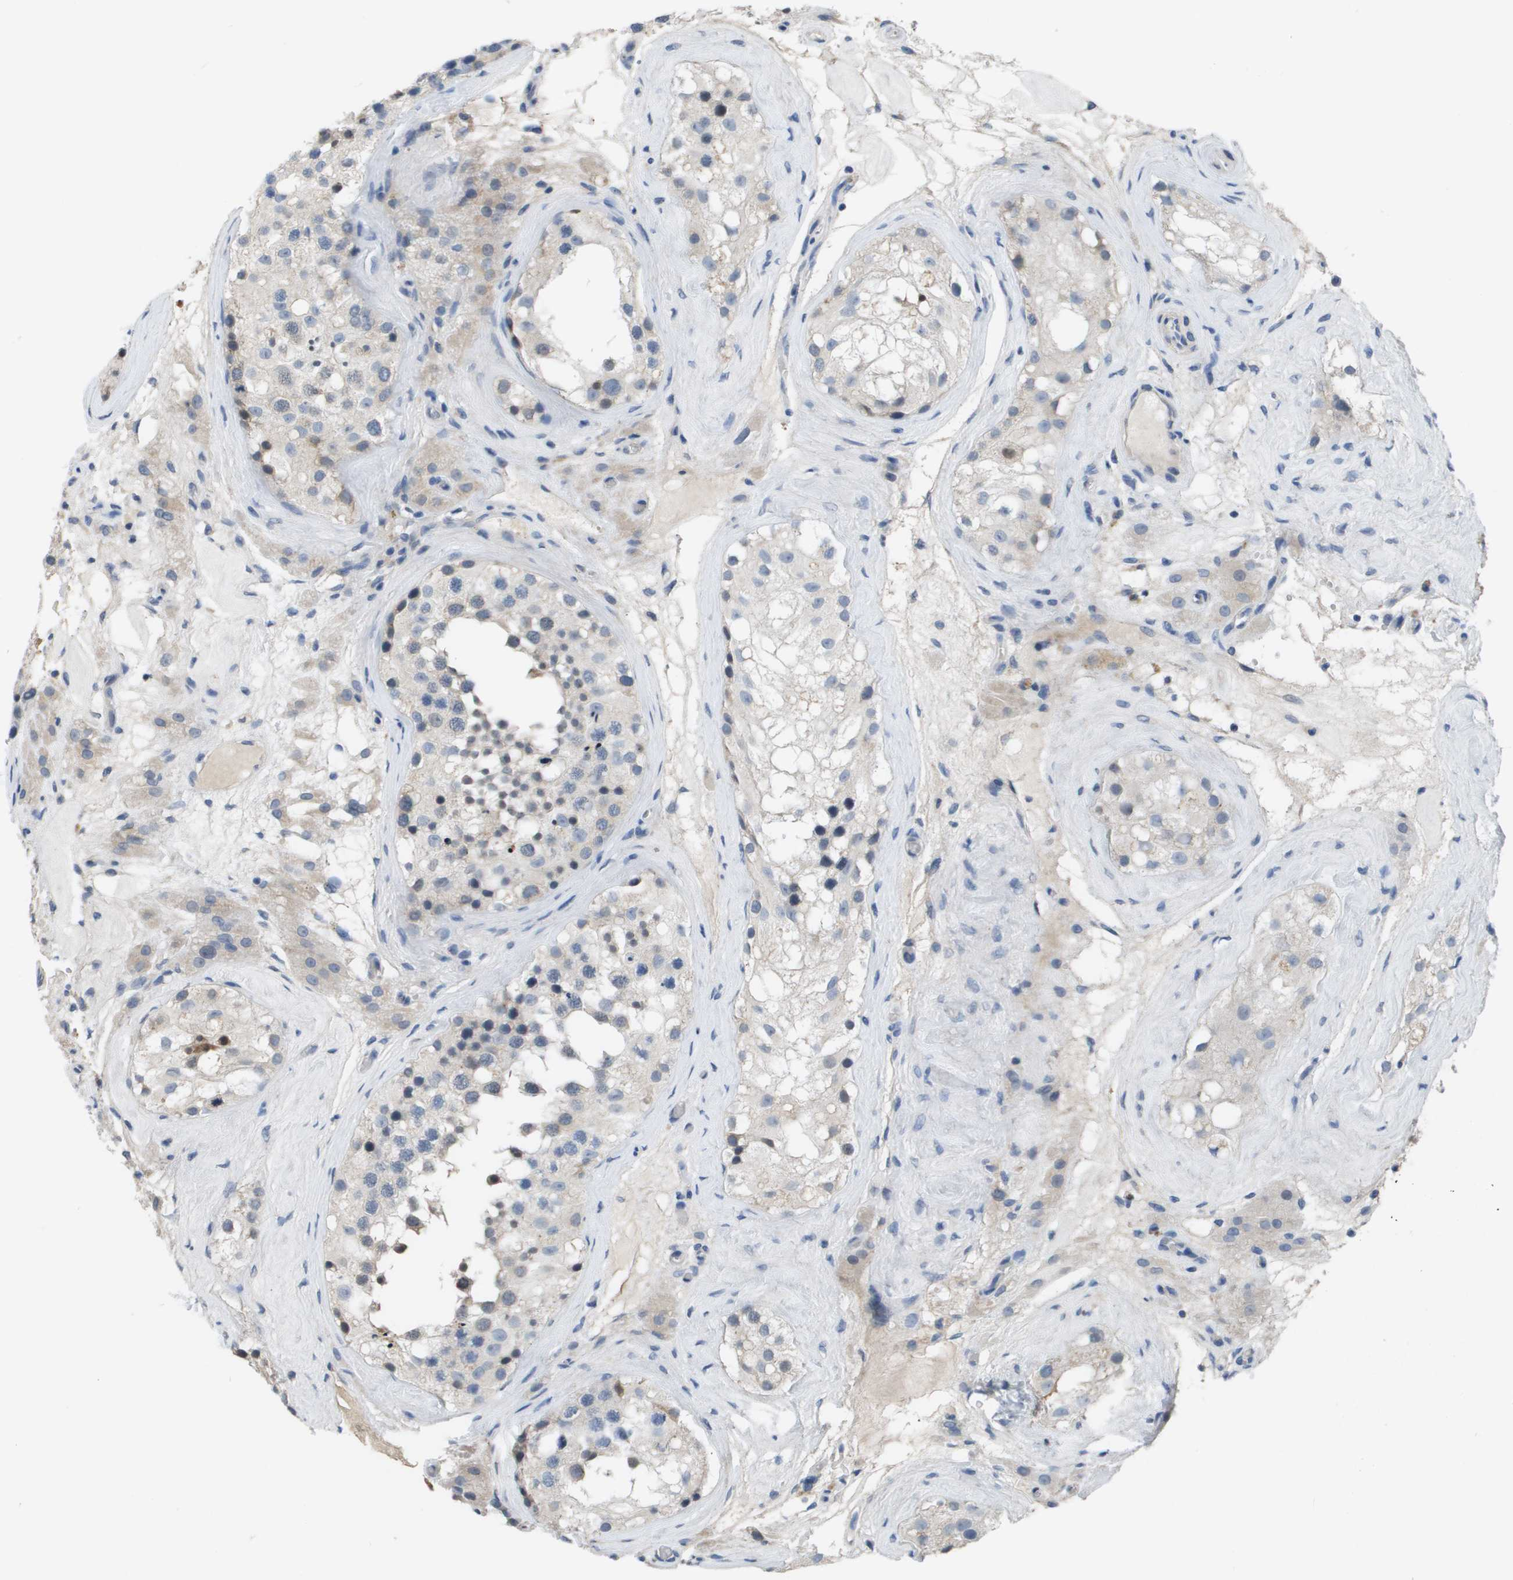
{"staining": {"intensity": "negative", "quantity": "none", "location": "none"}, "tissue": "testis", "cell_type": "Cells in seminiferous ducts", "image_type": "normal", "snomed": [{"axis": "morphology", "description": "Normal tissue, NOS"}, {"axis": "morphology", "description": "Seminoma, NOS"}, {"axis": "topography", "description": "Testis"}], "caption": "IHC histopathology image of normal testis: testis stained with DAB demonstrates no significant protein staining in cells in seminiferous ducts. The staining is performed using DAB brown chromogen with nuclei counter-stained in using hematoxylin.", "gene": "NCS1", "patient": {"sex": "male", "age": 71}}